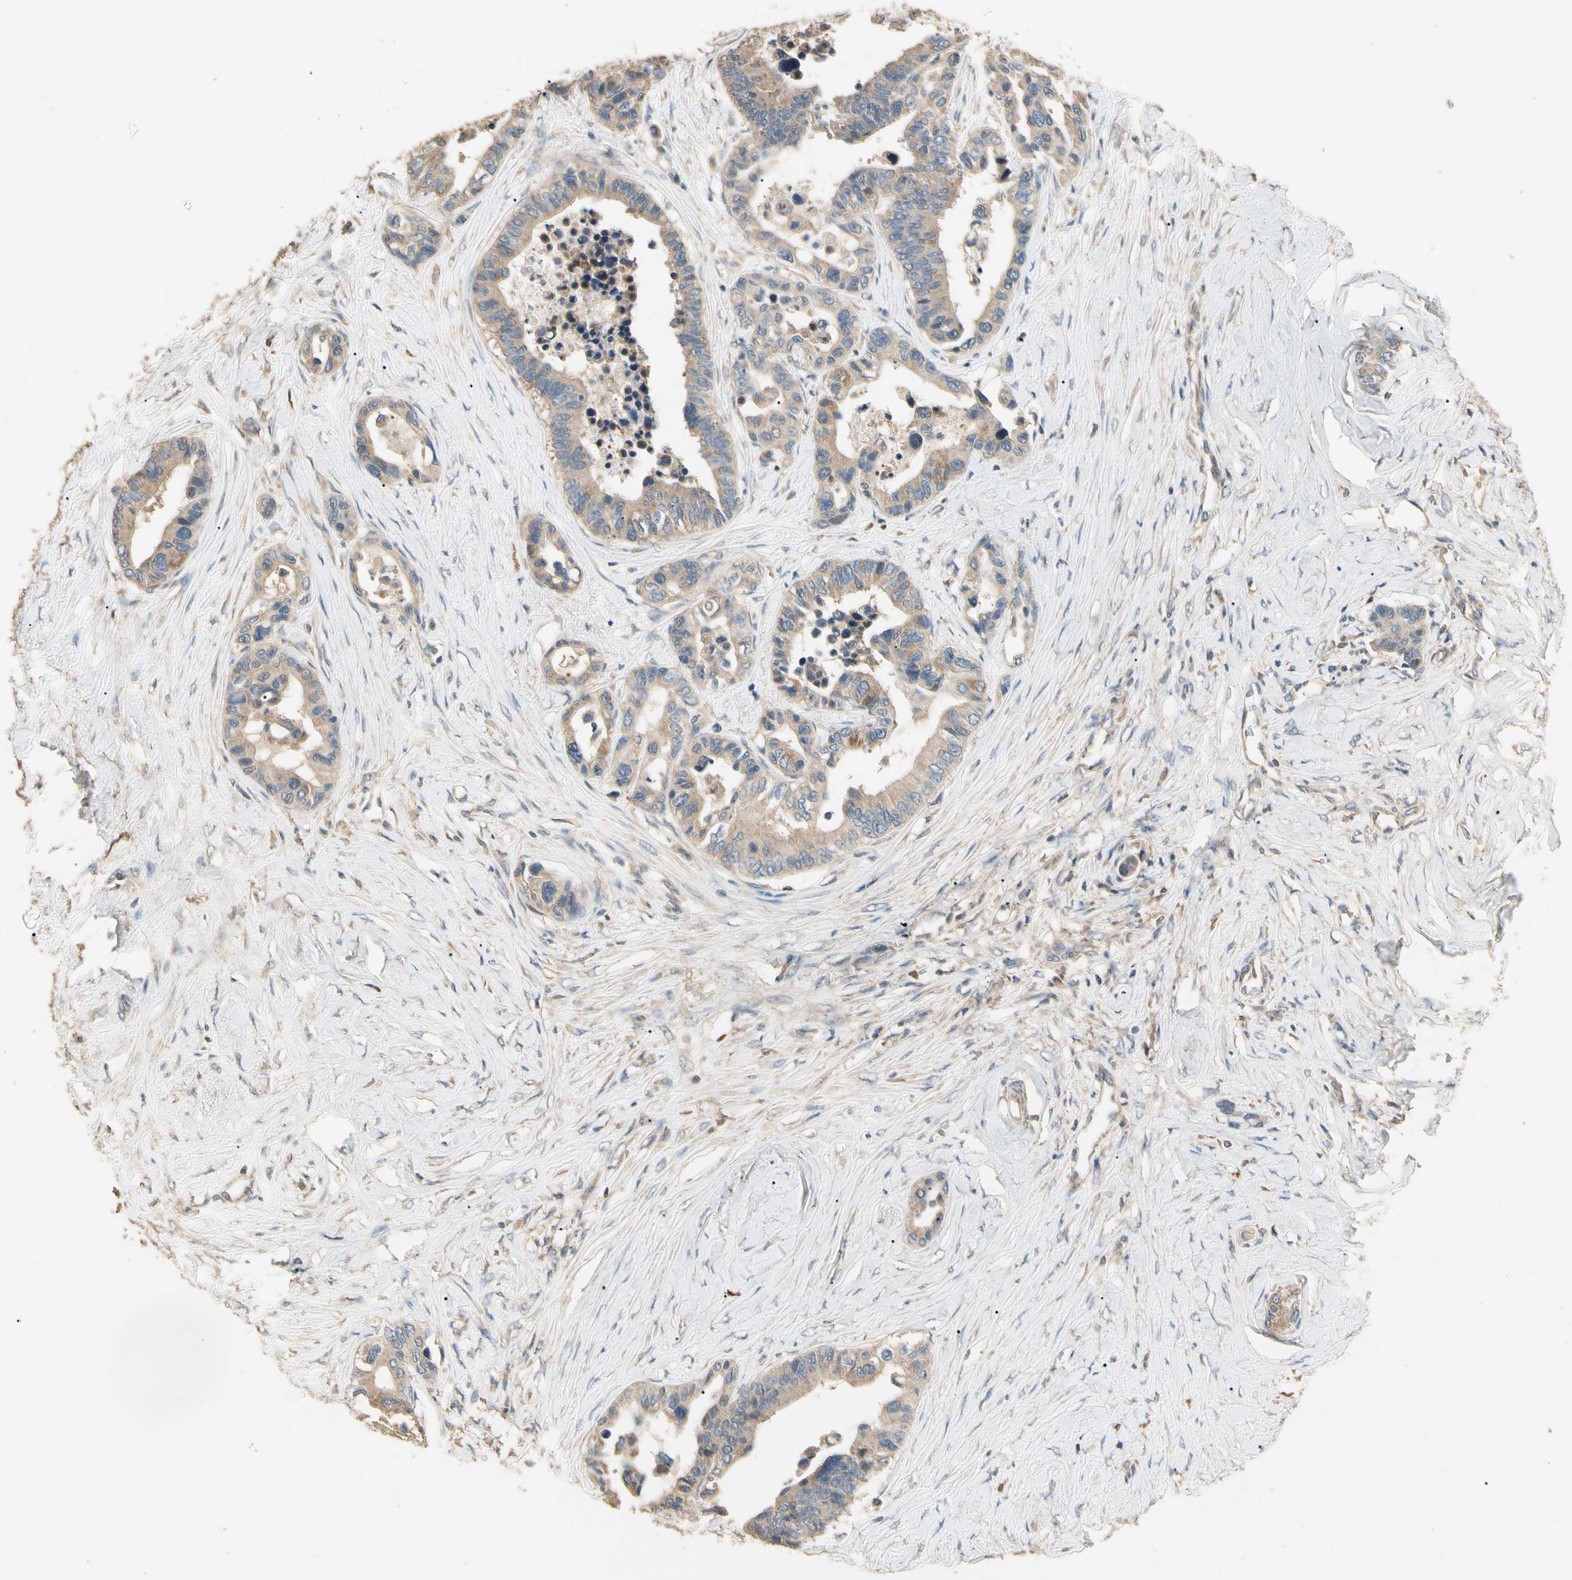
{"staining": {"intensity": "weak", "quantity": ">75%", "location": "cytoplasmic/membranous"}, "tissue": "colorectal cancer", "cell_type": "Tumor cells", "image_type": "cancer", "snomed": [{"axis": "morphology", "description": "Normal tissue, NOS"}, {"axis": "morphology", "description": "Adenocarcinoma, NOS"}, {"axis": "topography", "description": "Colon"}], "caption": "A brown stain shows weak cytoplasmic/membranous positivity of a protein in colorectal adenocarcinoma tumor cells. (DAB = brown stain, brightfield microscopy at high magnification).", "gene": "CDH6", "patient": {"sex": "male", "age": 82}}